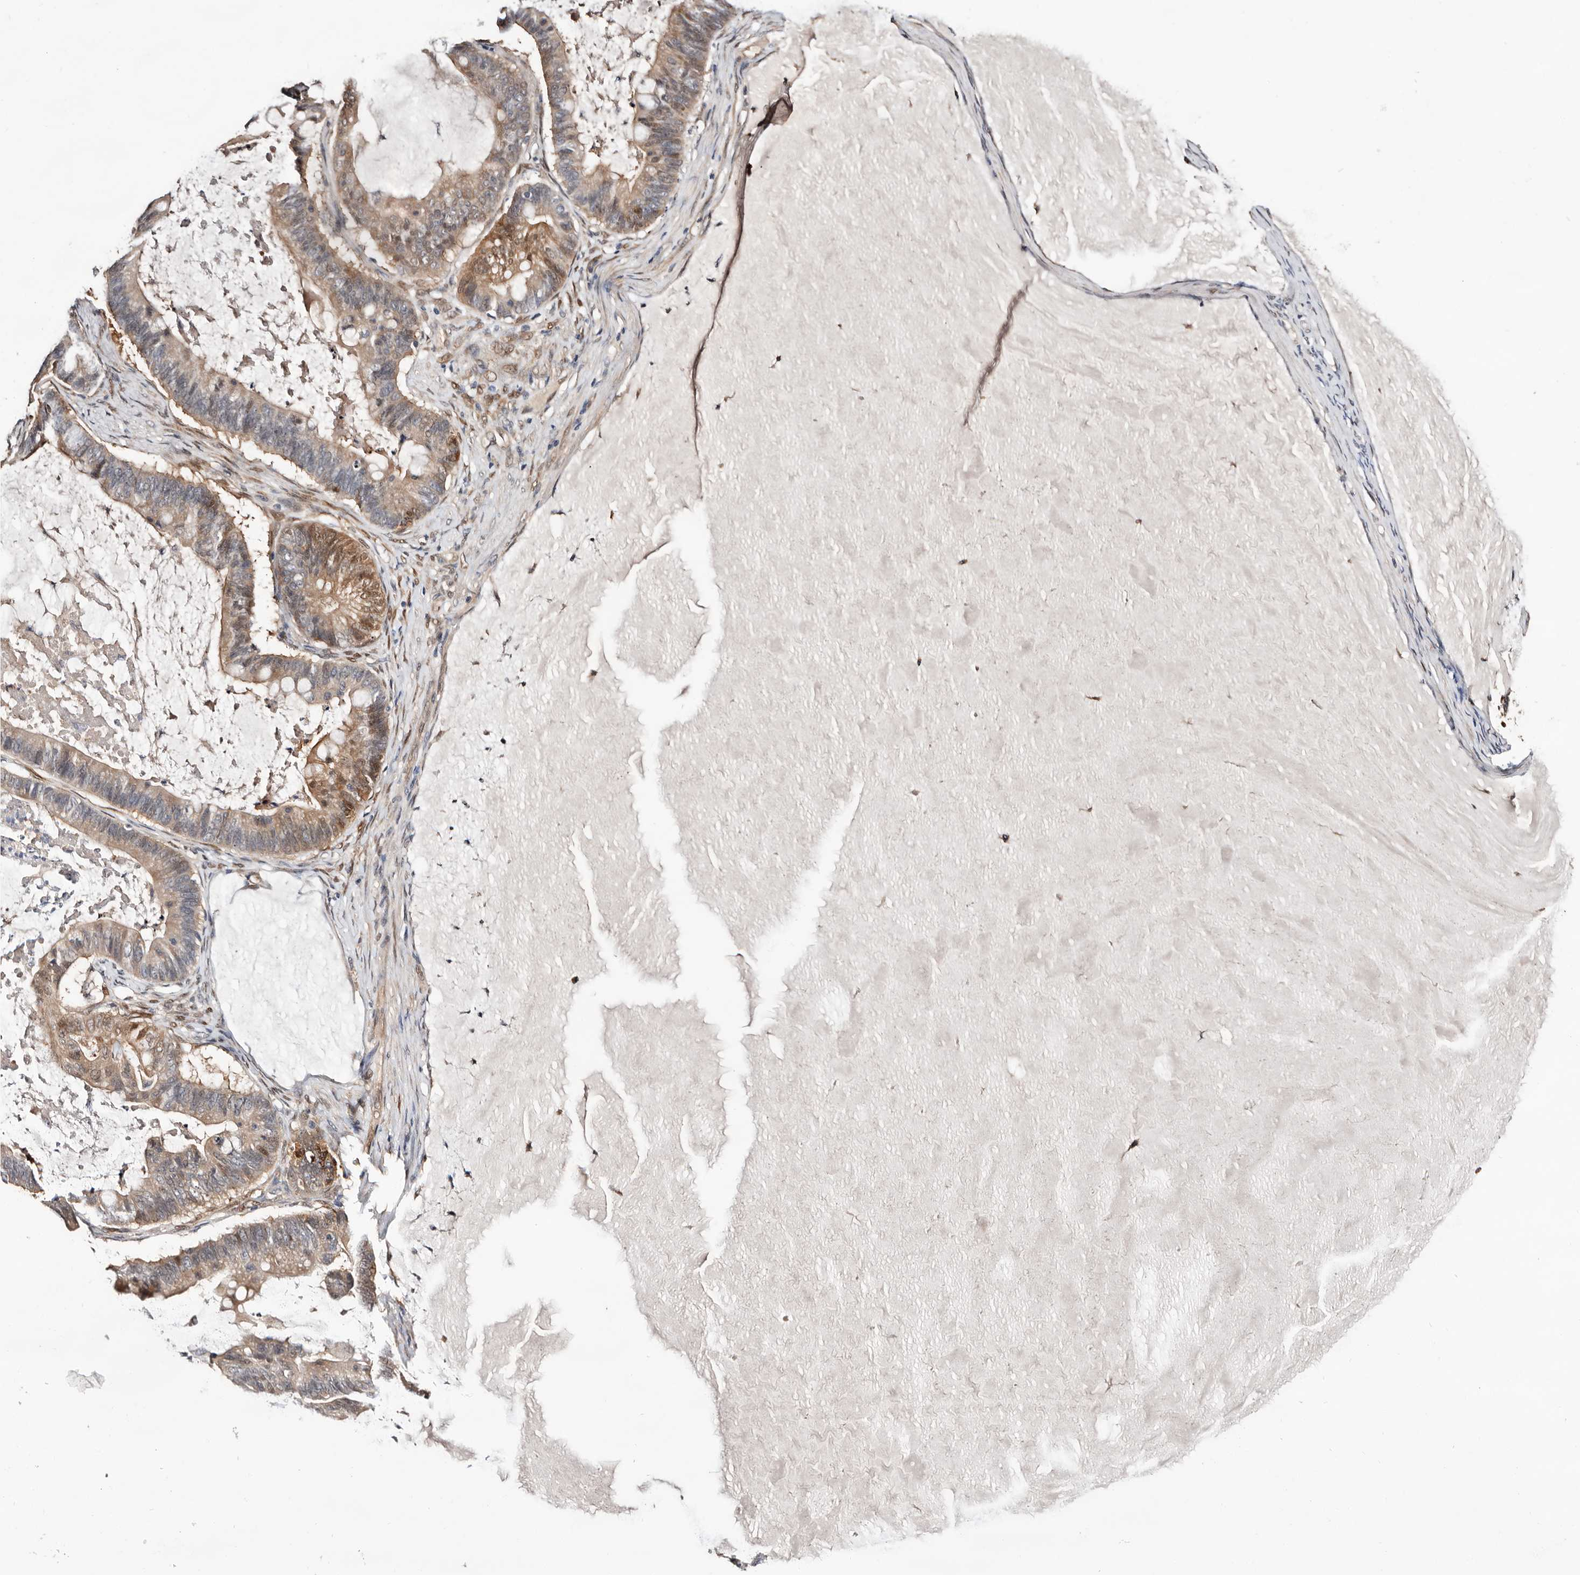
{"staining": {"intensity": "moderate", "quantity": "25%-75%", "location": "cytoplasmic/membranous,nuclear"}, "tissue": "ovarian cancer", "cell_type": "Tumor cells", "image_type": "cancer", "snomed": [{"axis": "morphology", "description": "Cystadenocarcinoma, mucinous, NOS"}, {"axis": "topography", "description": "Ovary"}], "caption": "IHC (DAB (3,3'-diaminobenzidine)) staining of human ovarian mucinous cystadenocarcinoma displays moderate cytoplasmic/membranous and nuclear protein expression in about 25%-75% of tumor cells.", "gene": "TP53I3", "patient": {"sex": "female", "age": 61}}